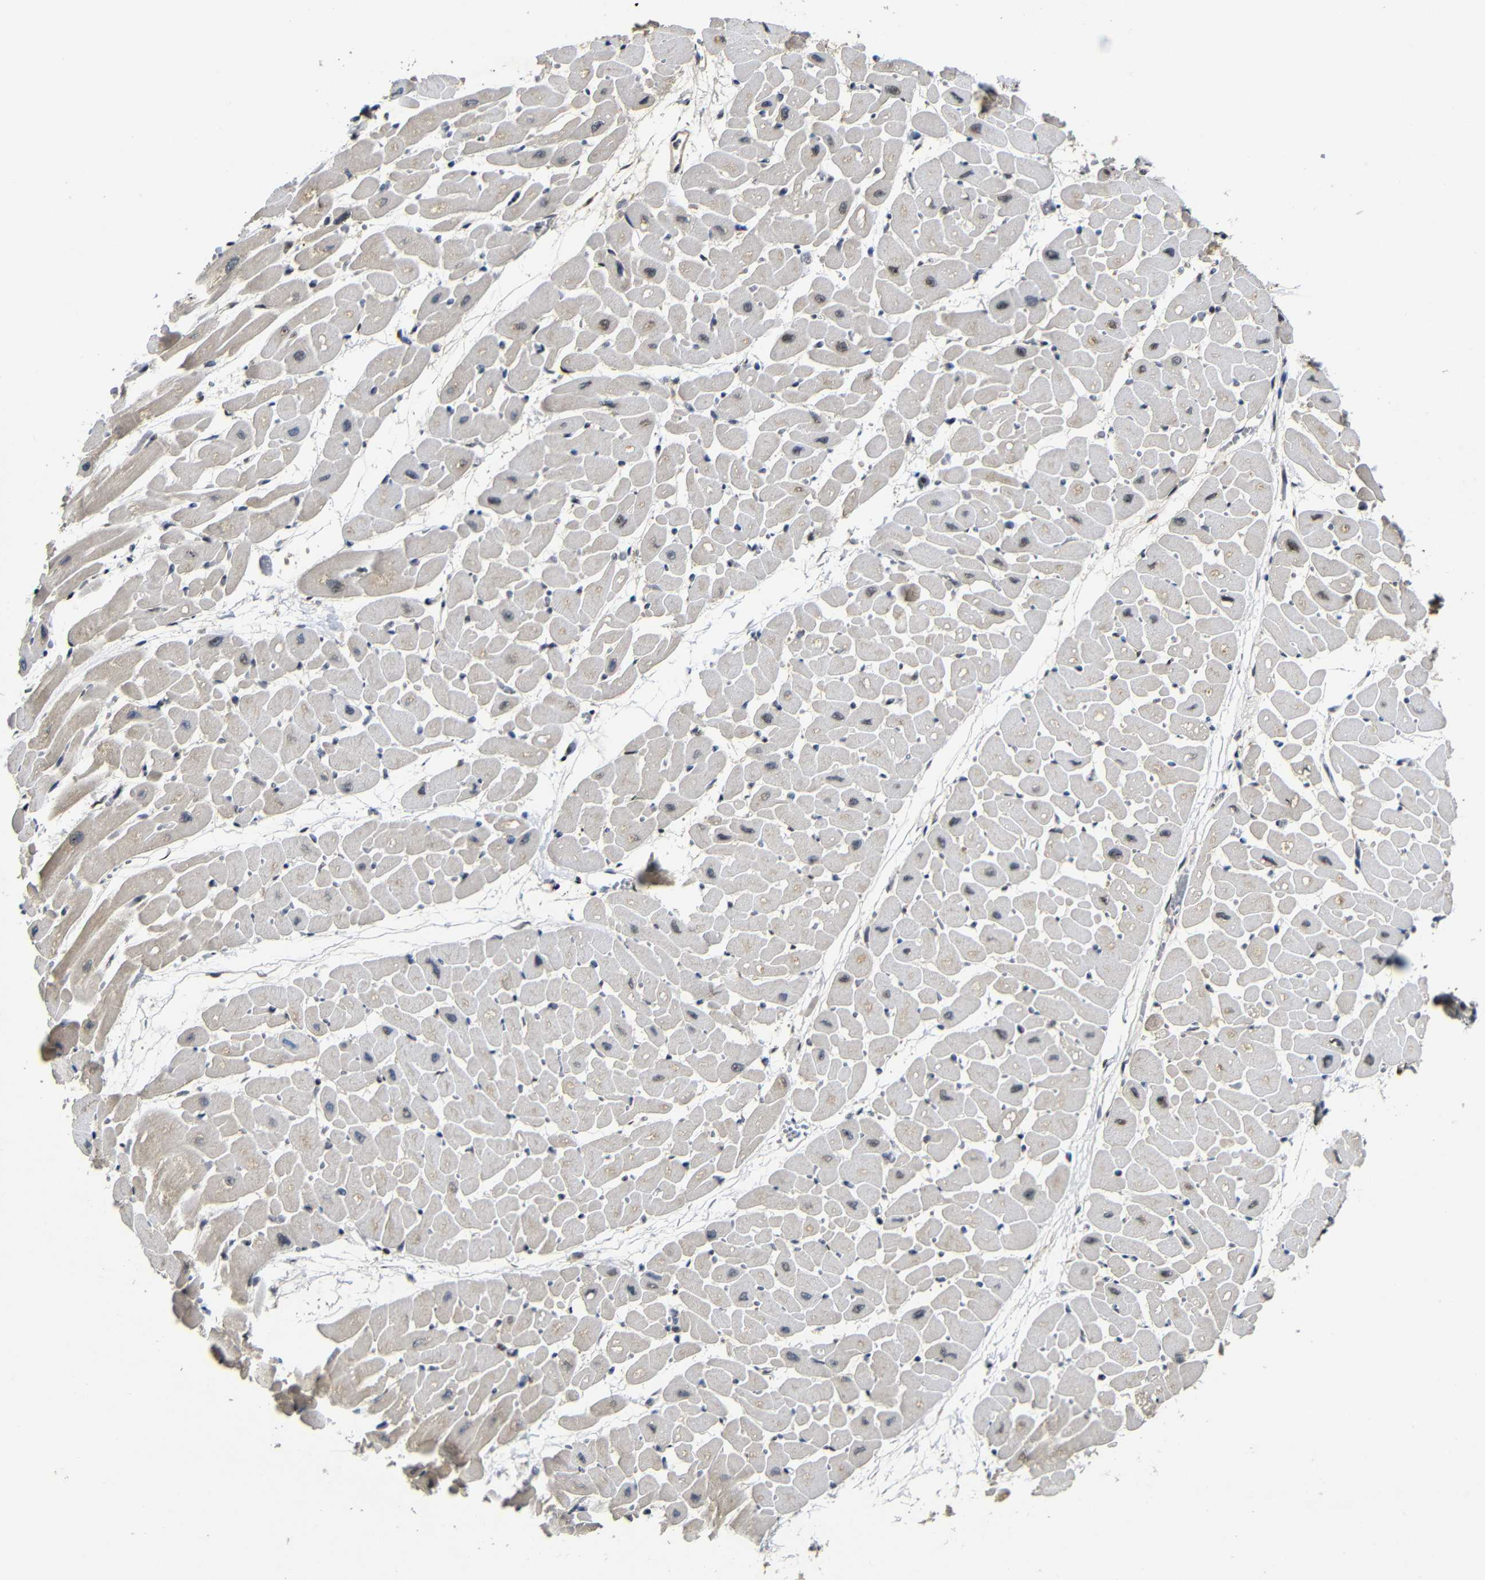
{"staining": {"intensity": "moderate", "quantity": "25%-75%", "location": "cytoplasmic/membranous"}, "tissue": "heart muscle", "cell_type": "Cardiomyocytes", "image_type": "normal", "snomed": [{"axis": "morphology", "description": "Normal tissue, NOS"}, {"axis": "topography", "description": "Heart"}], "caption": "Immunohistochemical staining of normal heart muscle exhibits moderate cytoplasmic/membranous protein staining in approximately 25%-75% of cardiomyocytes.", "gene": "MYC", "patient": {"sex": "male", "age": 45}}